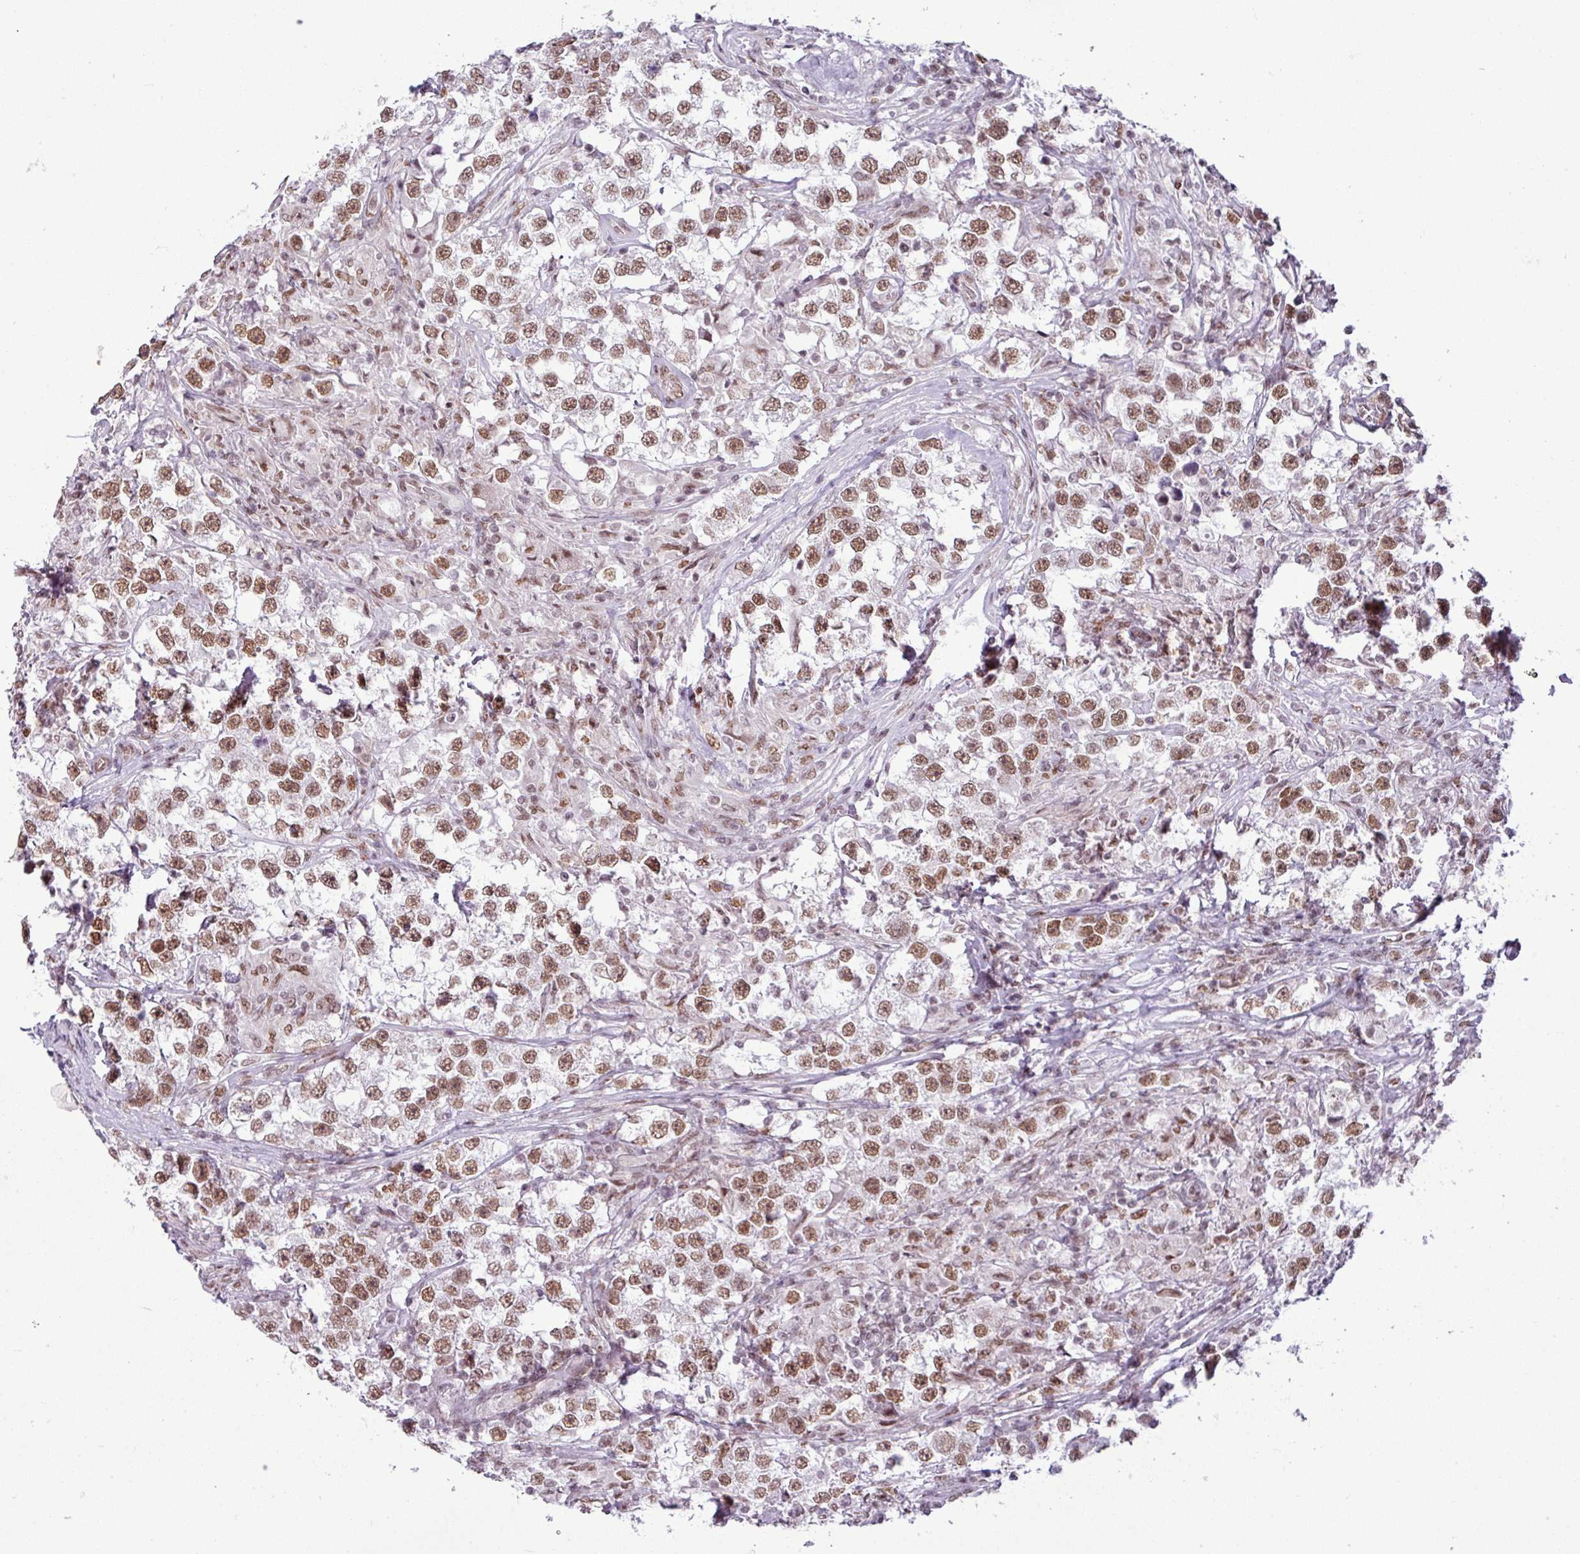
{"staining": {"intensity": "moderate", "quantity": ">75%", "location": "nuclear"}, "tissue": "testis cancer", "cell_type": "Tumor cells", "image_type": "cancer", "snomed": [{"axis": "morphology", "description": "Seminoma, NOS"}, {"axis": "topography", "description": "Testis"}], "caption": "A high-resolution photomicrograph shows IHC staining of testis seminoma, which exhibits moderate nuclear staining in about >75% of tumor cells.", "gene": "ARL6IP4", "patient": {"sex": "male", "age": 46}}